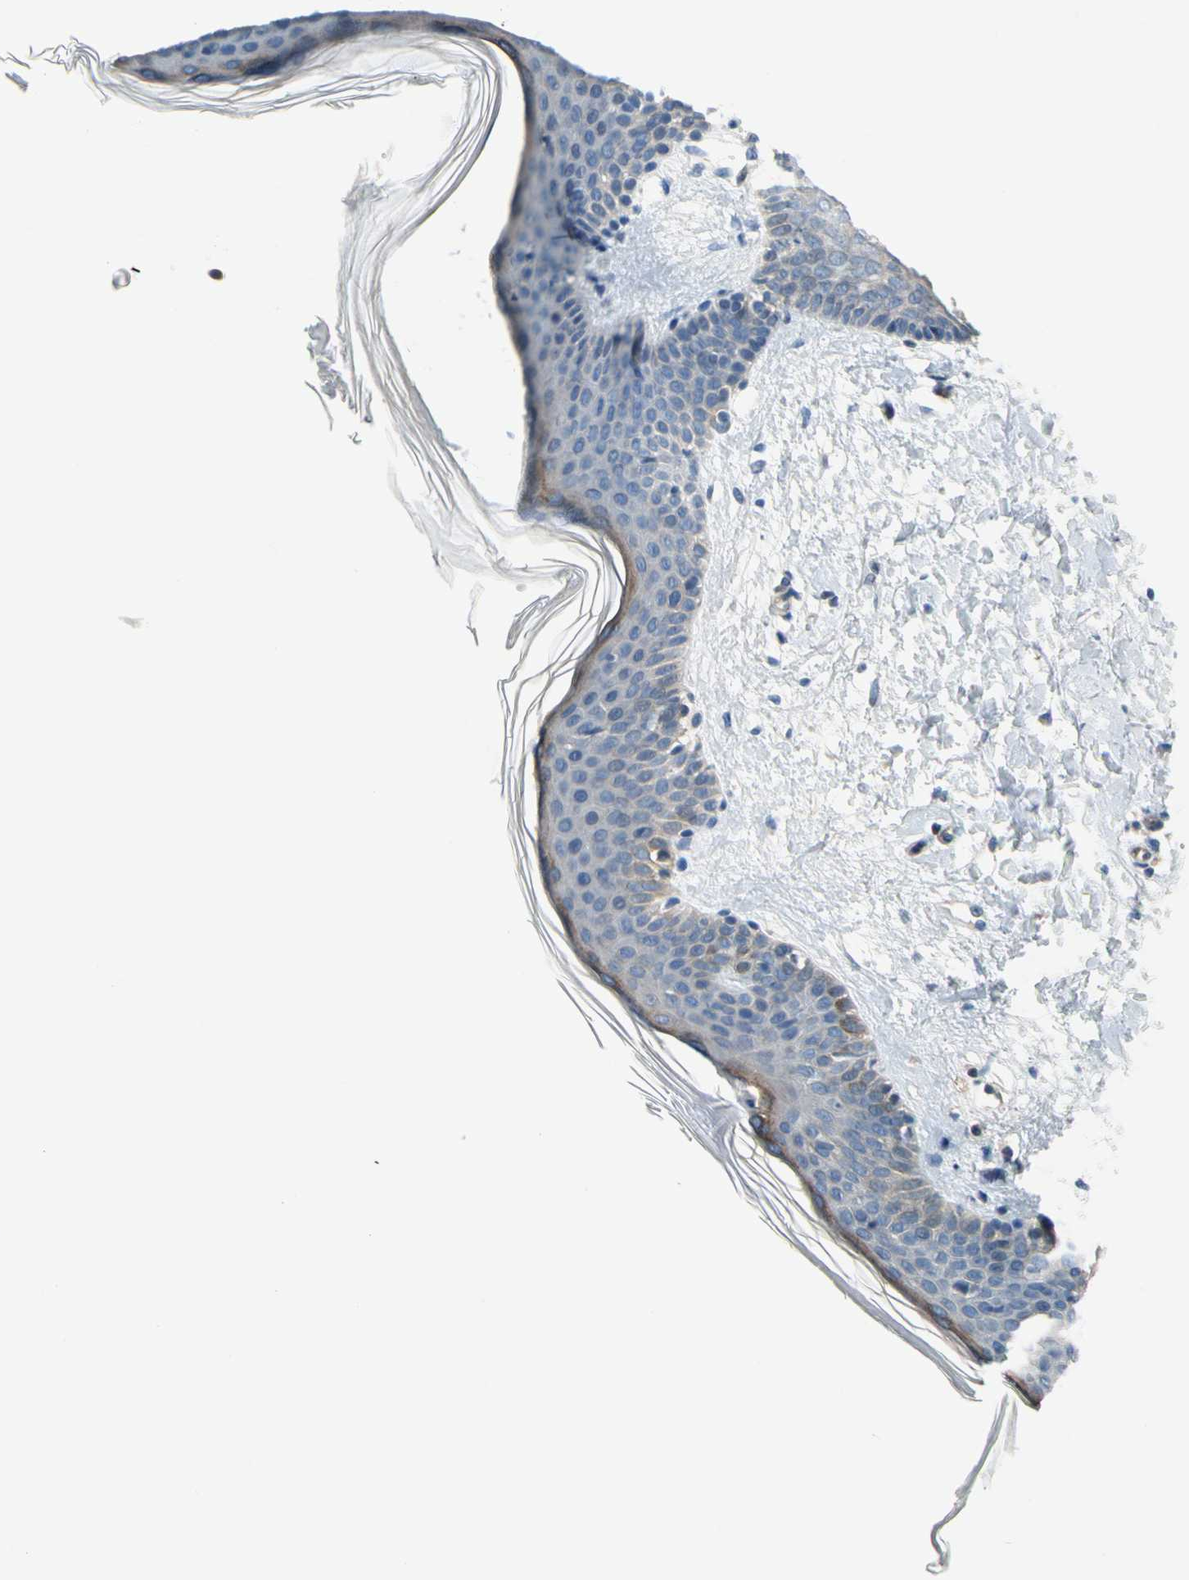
{"staining": {"intensity": "negative", "quantity": "none", "location": "none"}, "tissue": "skin", "cell_type": "Fibroblasts", "image_type": "normal", "snomed": [{"axis": "morphology", "description": "Normal tissue, NOS"}, {"axis": "topography", "description": "Skin"}], "caption": "Histopathology image shows no significant protein expression in fibroblasts of benign skin.", "gene": "CFAP36", "patient": {"sex": "female", "age": 56}}